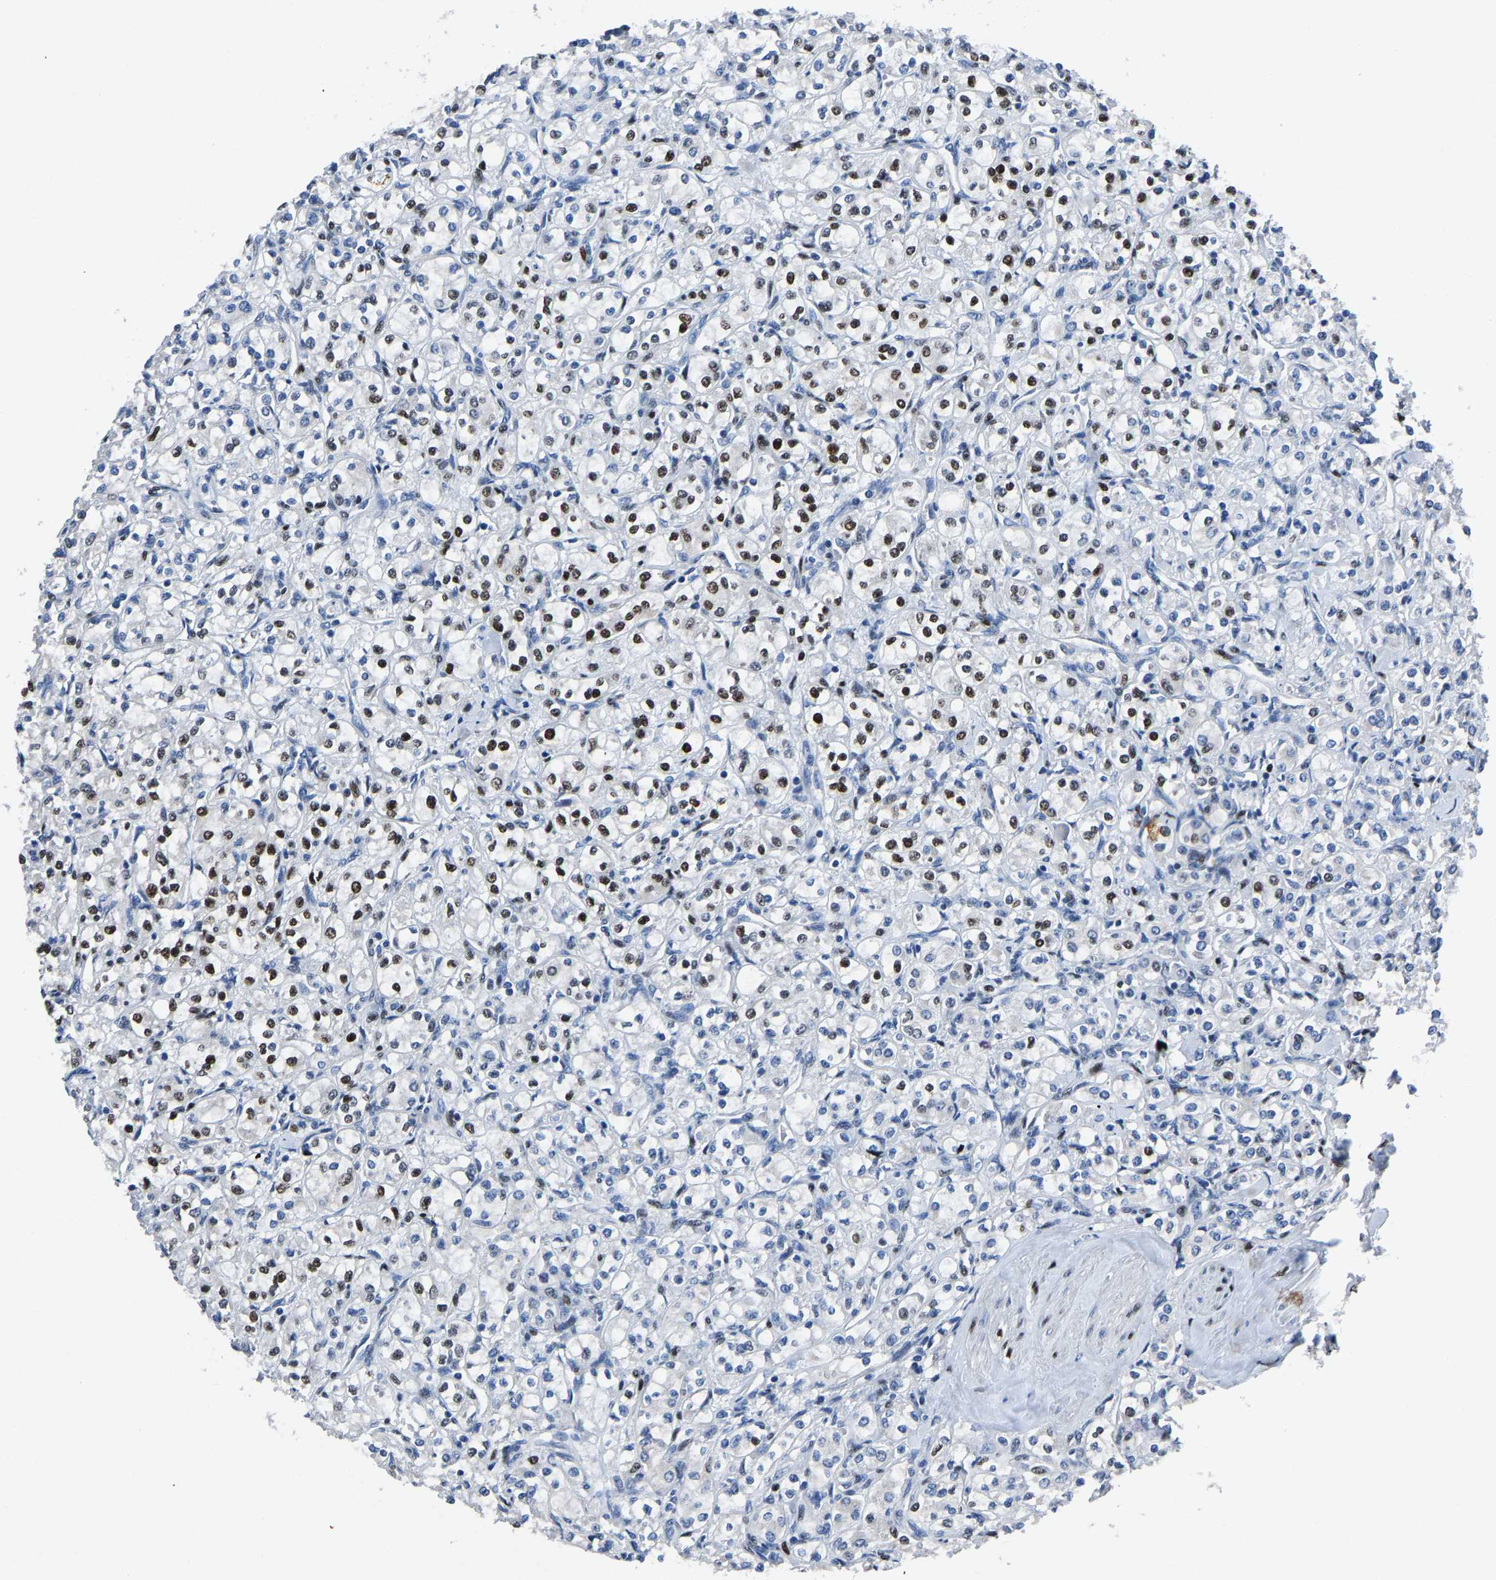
{"staining": {"intensity": "moderate", "quantity": "25%-75%", "location": "nuclear"}, "tissue": "renal cancer", "cell_type": "Tumor cells", "image_type": "cancer", "snomed": [{"axis": "morphology", "description": "Adenocarcinoma, NOS"}, {"axis": "topography", "description": "Kidney"}], "caption": "A high-resolution image shows IHC staining of adenocarcinoma (renal), which displays moderate nuclear expression in about 25%-75% of tumor cells. (DAB = brown stain, brightfield microscopy at high magnification).", "gene": "EGR1", "patient": {"sex": "male", "age": 77}}